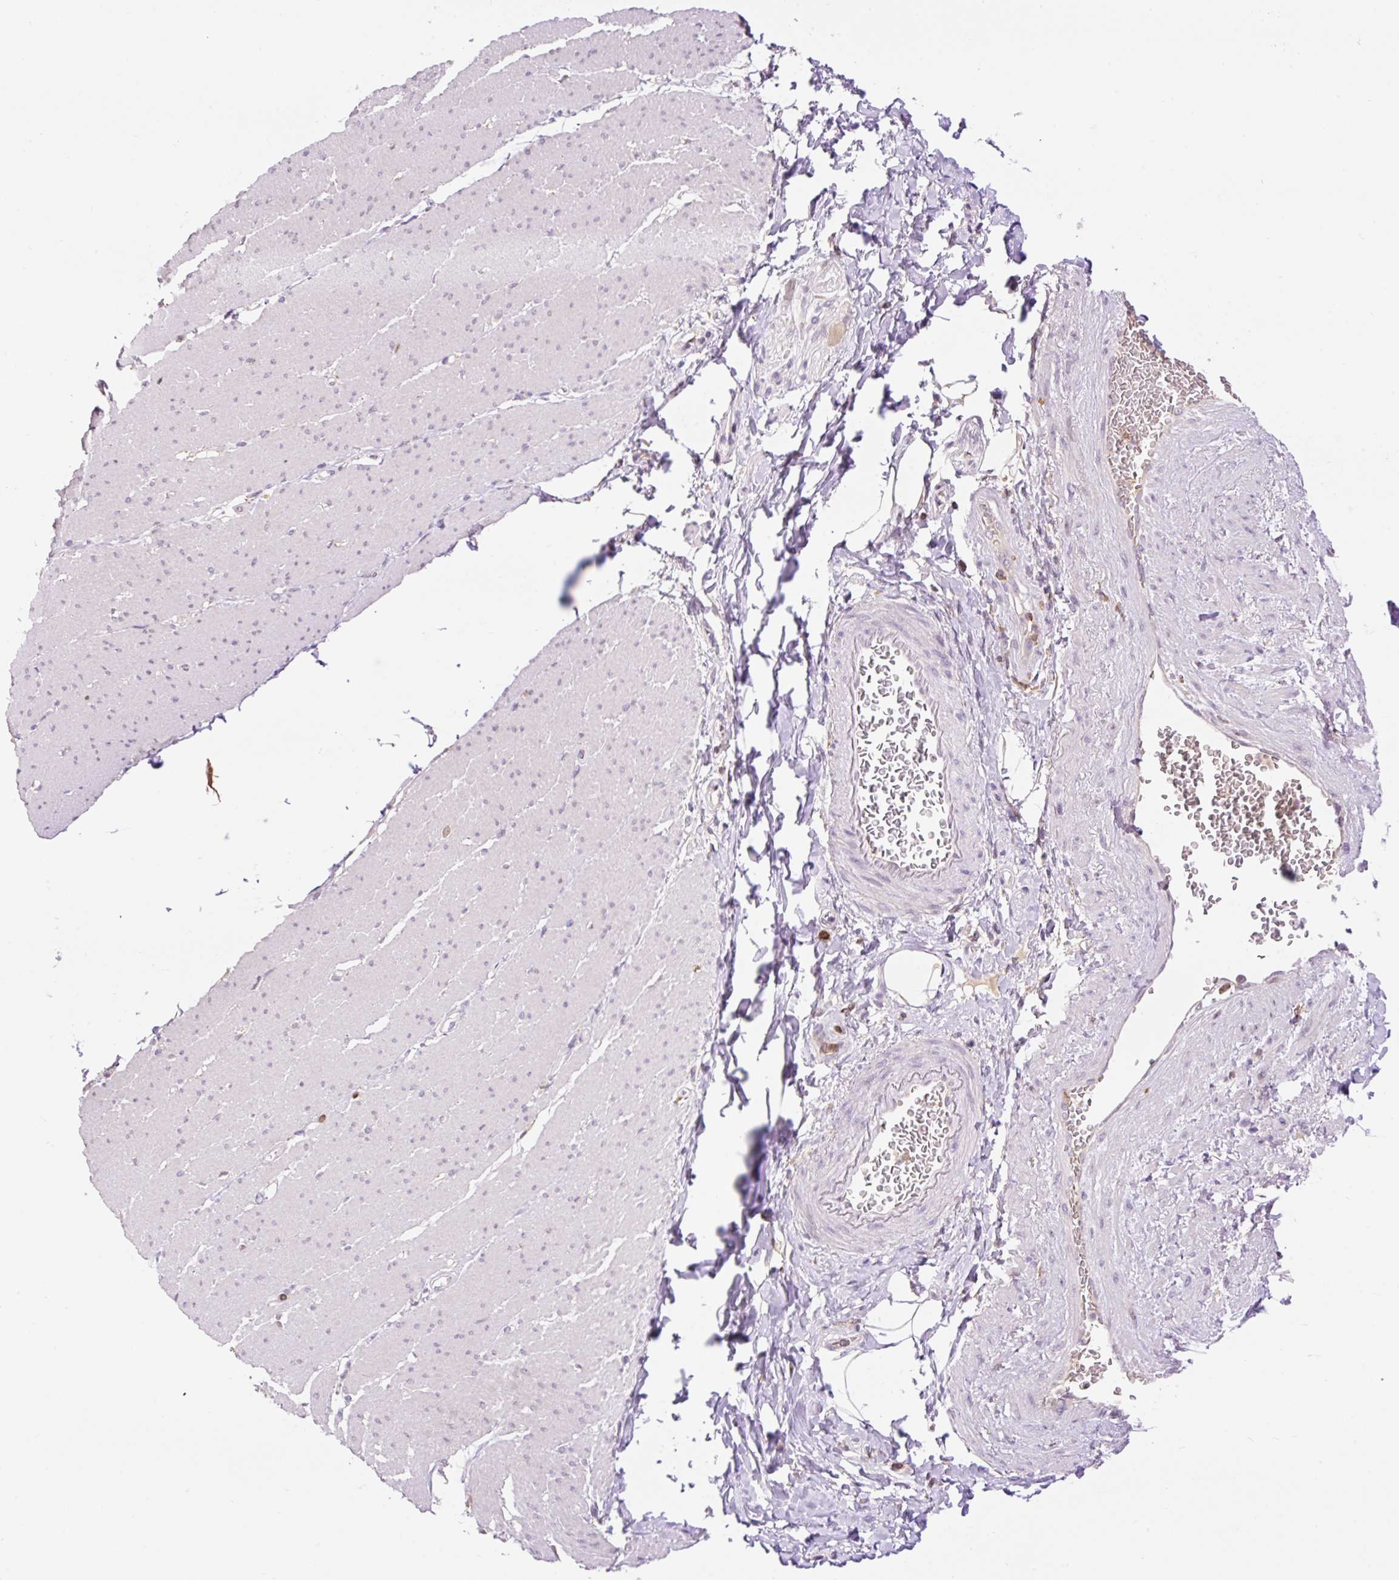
{"staining": {"intensity": "negative", "quantity": "none", "location": "none"}, "tissue": "smooth muscle", "cell_type": "Smooth muscle cells", "image_type": "normal", "snomed": [{"axis": "morphology", "description": "Normal tissue, NOS"}, {"axis": "topography", "description": "Smooth muscle"}, {"axis": "topography", "description": "Rectum"}], "caption": "The histopathology image exhibits no significant expression in smooth muscle cells of smooth muscle.", "gene": "CARD11", "patient": {"sex": "male", "age": 53}}